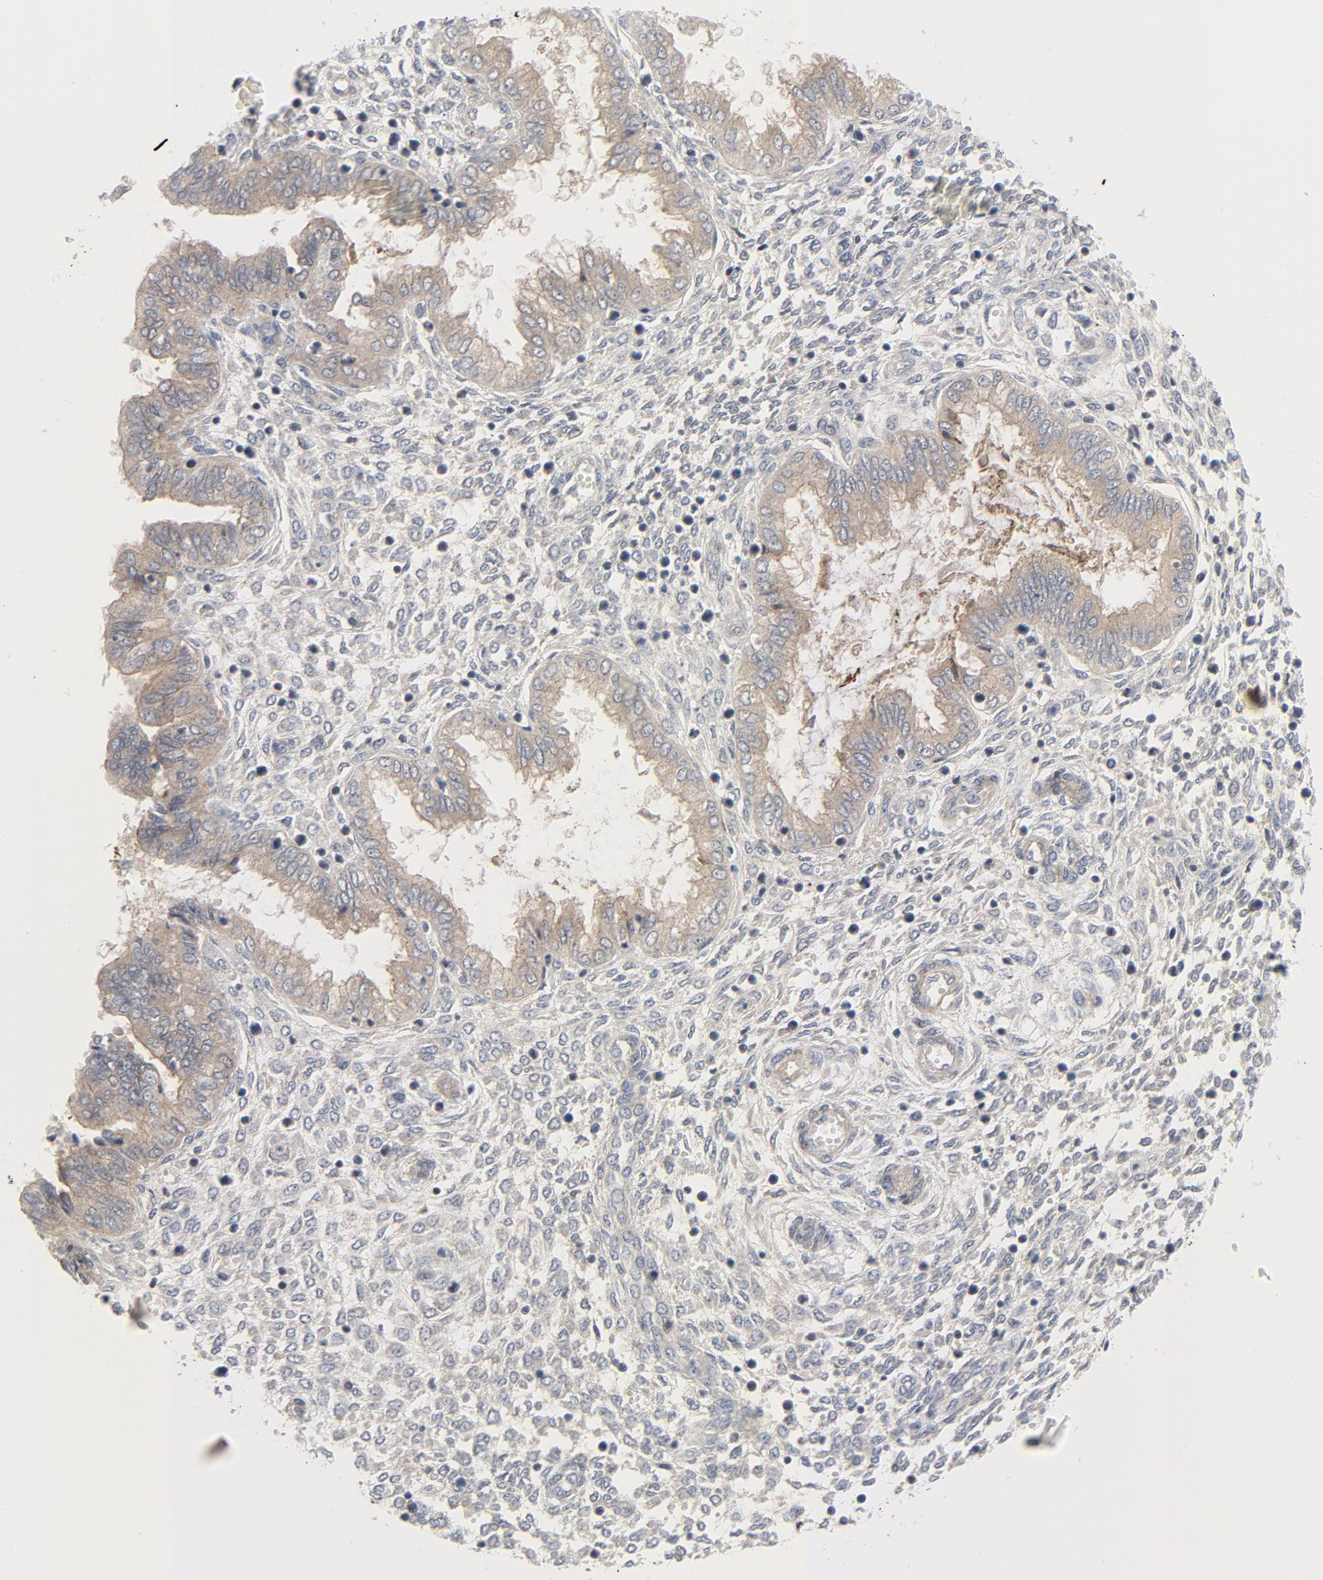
{"staining": {"intensity": "weak", "quantity": ">75%", "location": "cytoplasmic/membranous"}, "tissue": "endometrium", "cell_type": "Cells in endometrial stroma", "image_type": "normal", "snomed": [{"axis": "morphology", "description": "Normal tissue, NOS"}, {"axis": "topography", "description": "Endometrium"}], "caption": "Benign endometrium was stained to show a protein in brown. There is low levels of weak cytoplasmic/membranous positivity in approximately >75% of cells in endometrial stroma. (DAB = brown stain, brightfield microscopy at high magnification).", "gene": "TSG101", "patient": {"sex": "female", "age": 33}}